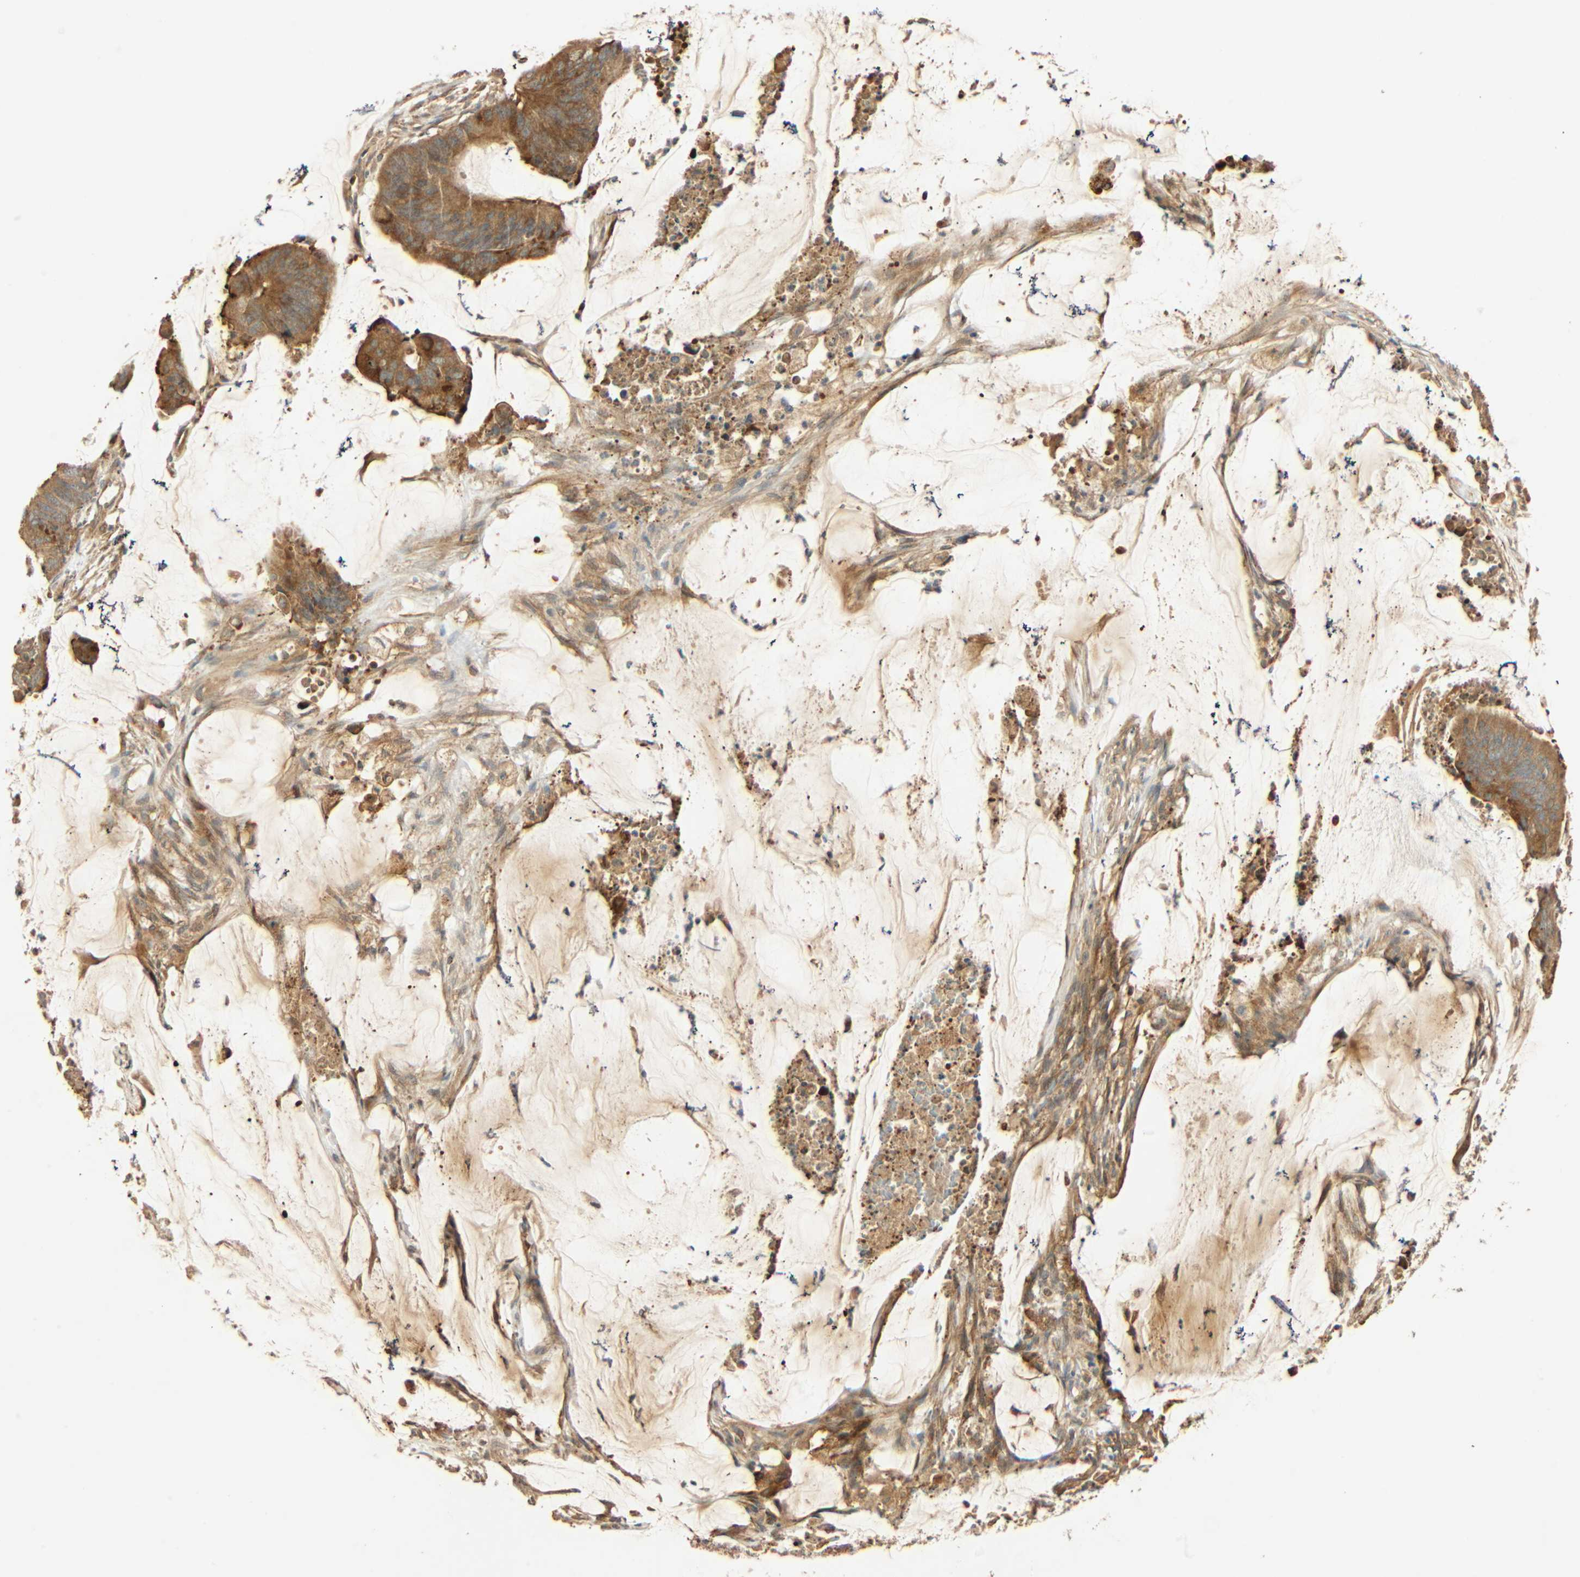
{"staining": {"intensity": "moderate", "quantity": ">75%", "location": "cytoplasmic/membranous"}, "tissue": "colorectal cancer", "cell_type": "Tumor cells", "image_type": "cancer", "snomed": [{"axis": "morphology", "description": "Adenocarcinoma, NOS"}, {"axis": "topography", "description": "Rectum"}], "caption": "Immunohistochemistry (IHC) of colorectal adenocarcinoma demonstrates medium levels of moderate cytoplasmic/membranous staining in approximately >75% of tumor cells.", "gene": "GALK1", "patient": {"sex": "female", "age": 66}}